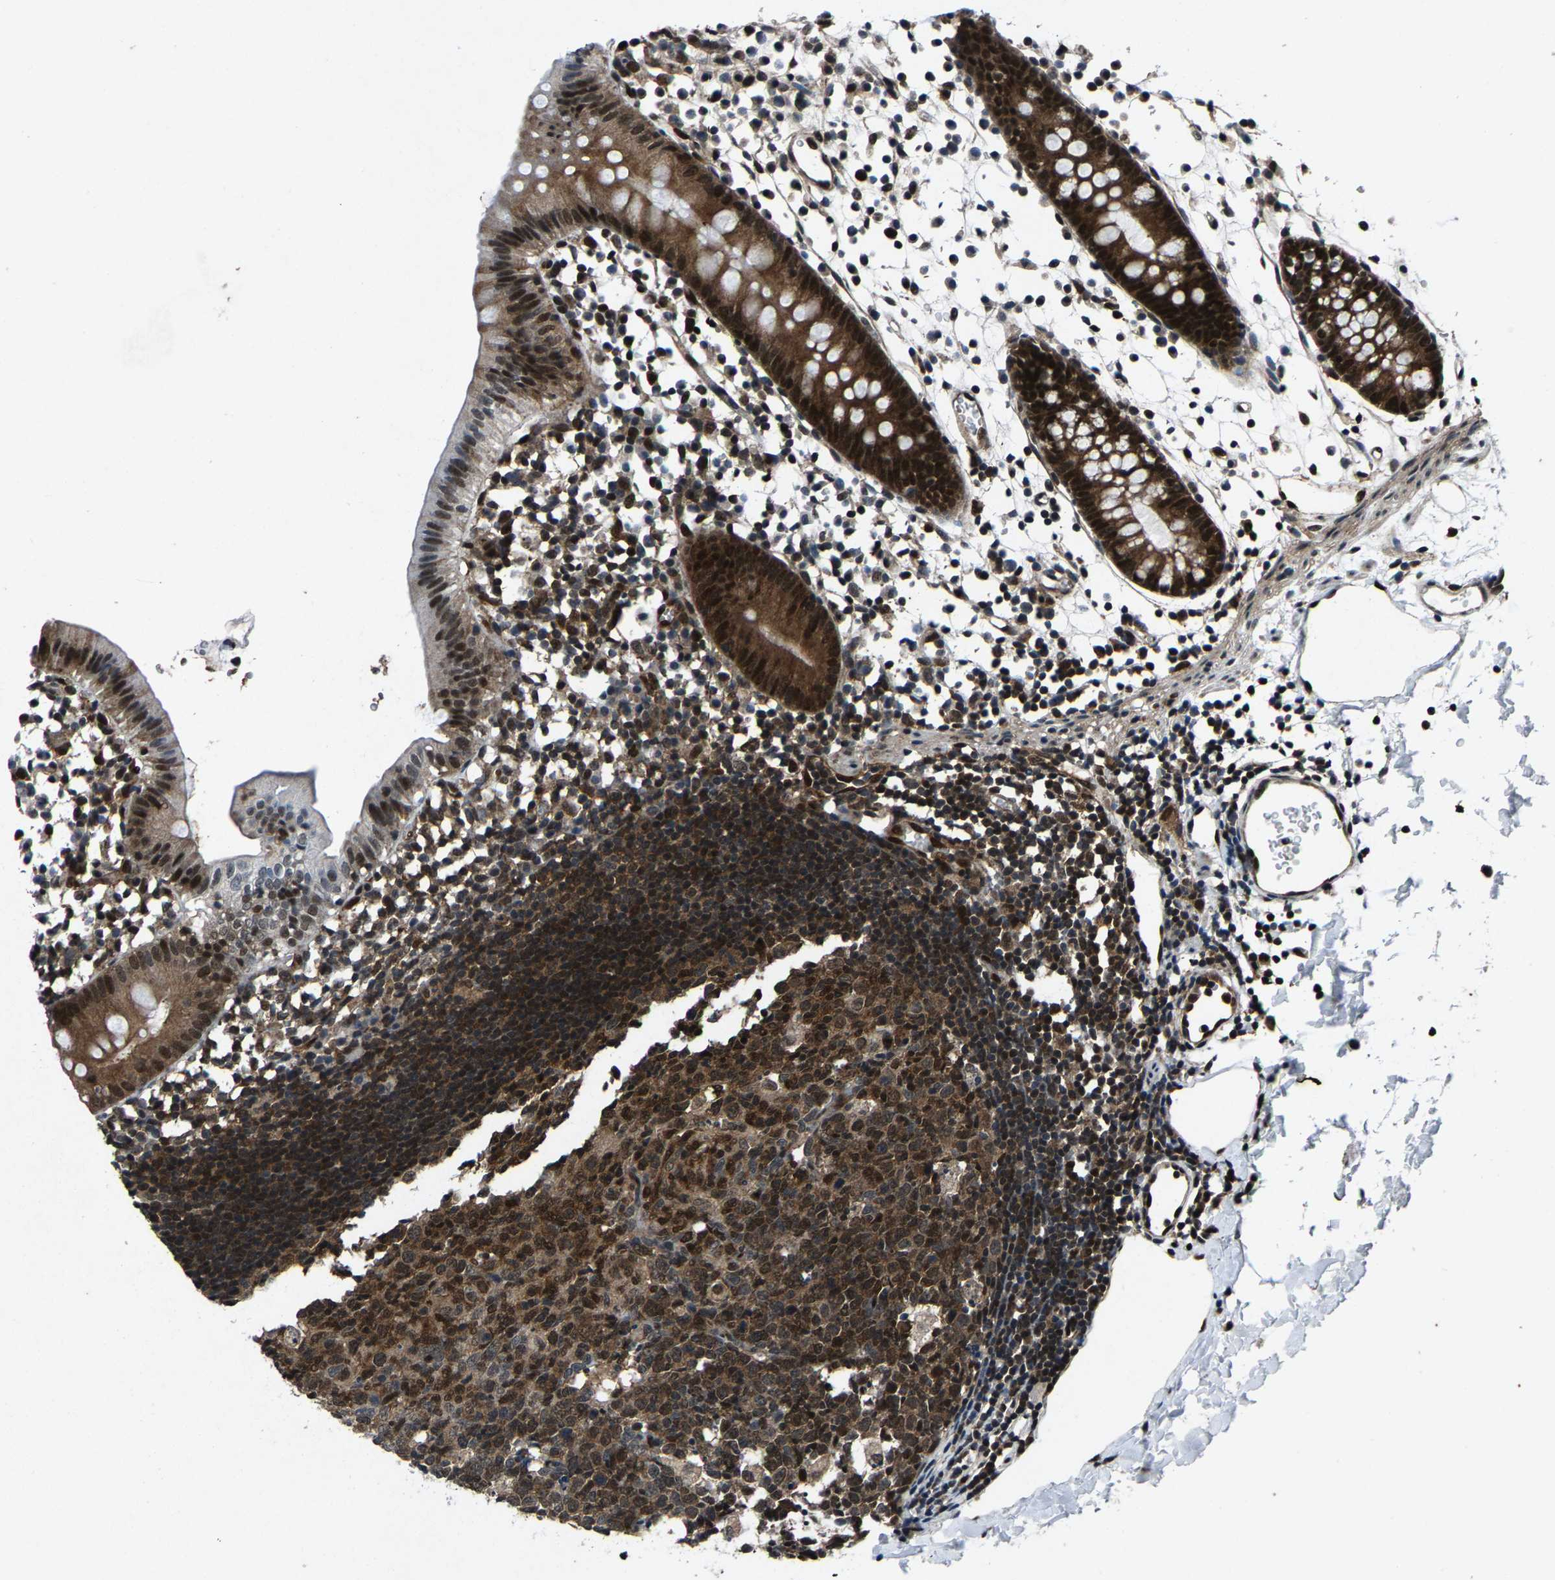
{"staining": {"intensity": "strong", "quantity": ">75%", "location": "nuclear"}, "tissue": "colon", "cell_type": "Endothelial cells", "image_type": "normal", "snomed": [{"axis": "morphology", "description": "Normal tissue, NOS"}, {"axis": "topography", "description": "Colon"}], "caption": "Colon was stained to show a protein in brown. There is high levels of strong nuclear positivity in about >75% of endothelial cells. The protein of interest is stained brown, and the nuclei are stained in blue (DAB IHC with brightfield microscopy, high magnification).", "gene": "ATXN3", "patient": {"sex": "male", "age": 14}}